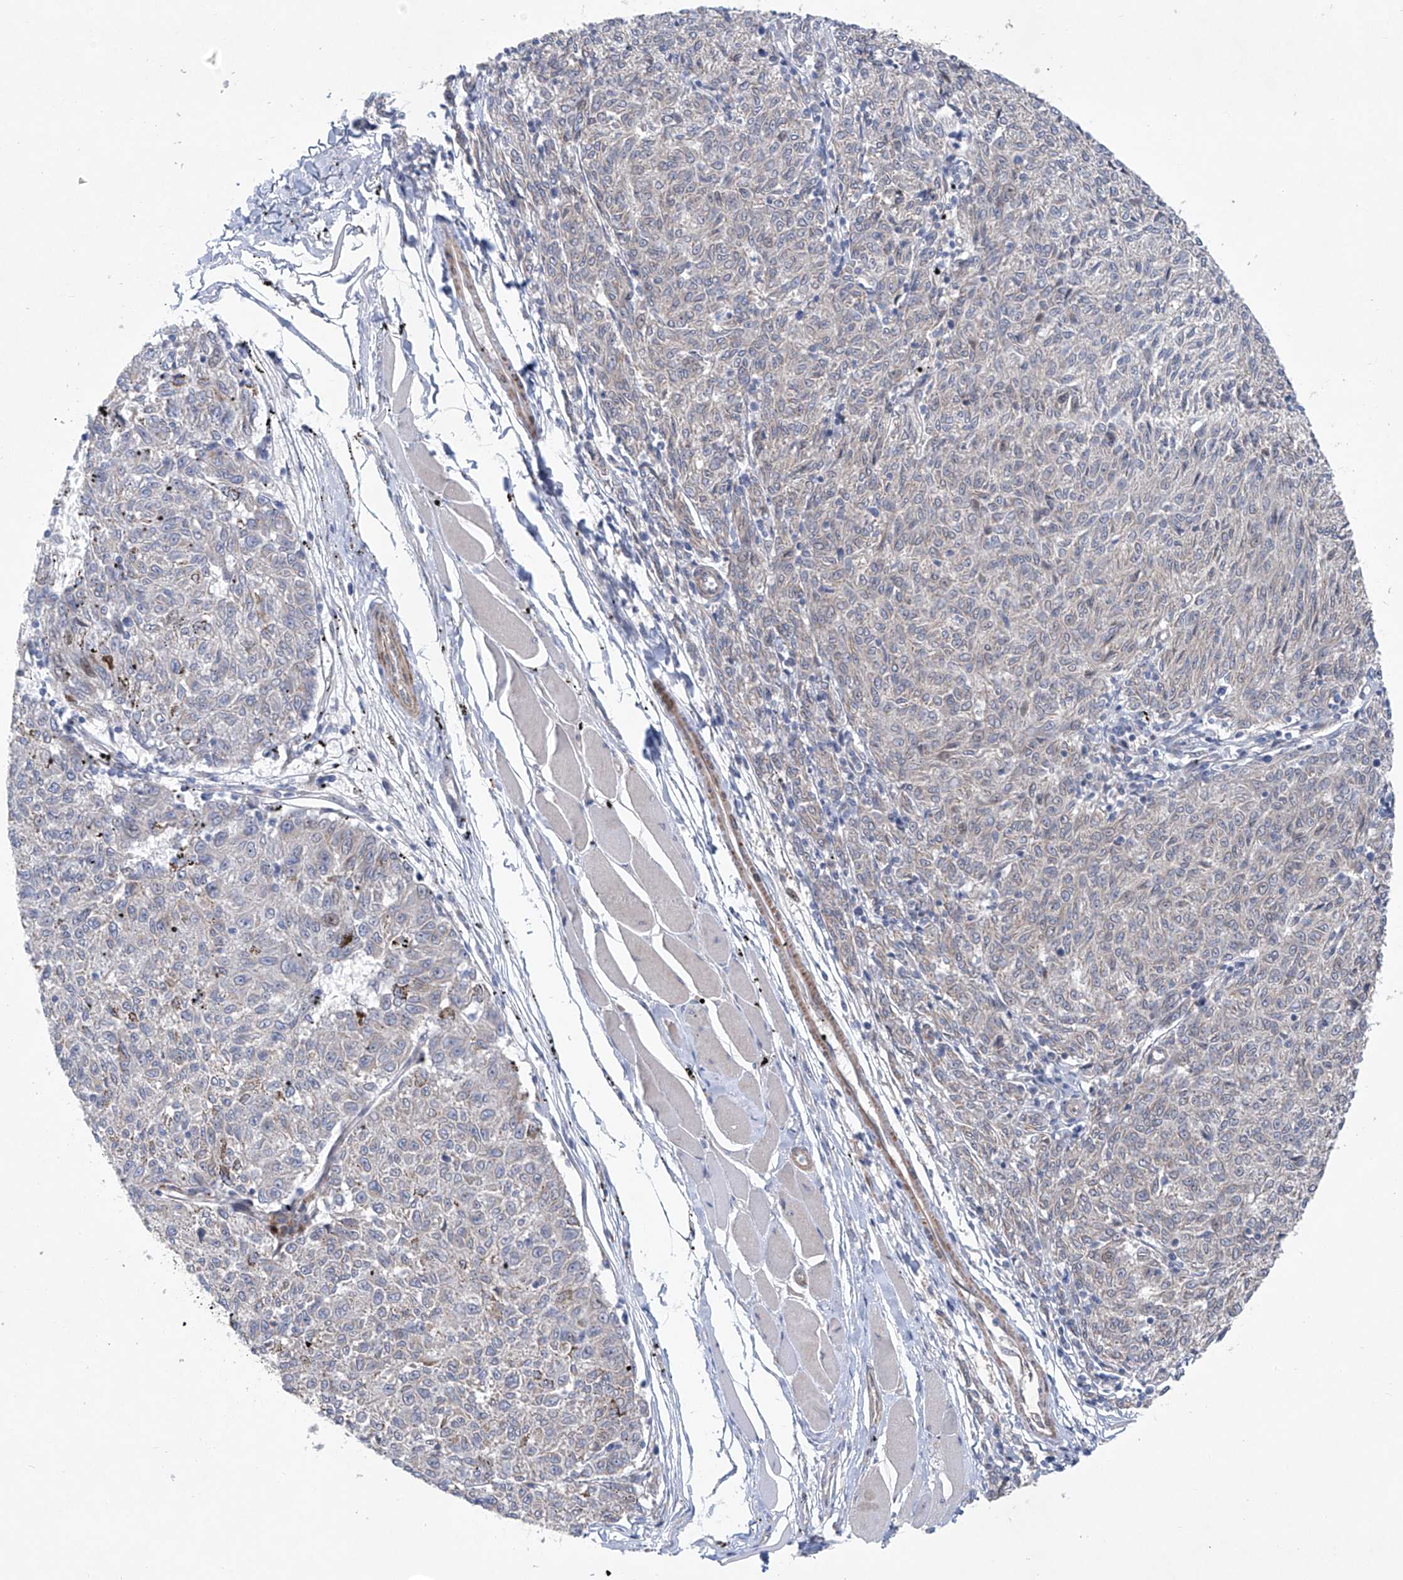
{"staining": {"intensity": "negative", "quantity": "none", "location": "none"}, "tissue": "melanoma", "cell_type": "Tumor cells", "image_type": "cancer", "snomed": [{"axis": "morphology", "description": "Malignant melanoma, NOS"}, {"axis": "topography", "description": "Skin"}], "caption": "The micrograph shows no staining of tumor cells in malignant melanoma.", "gene": "KLC4", "patient": {"sex": "female", "age": 72}}